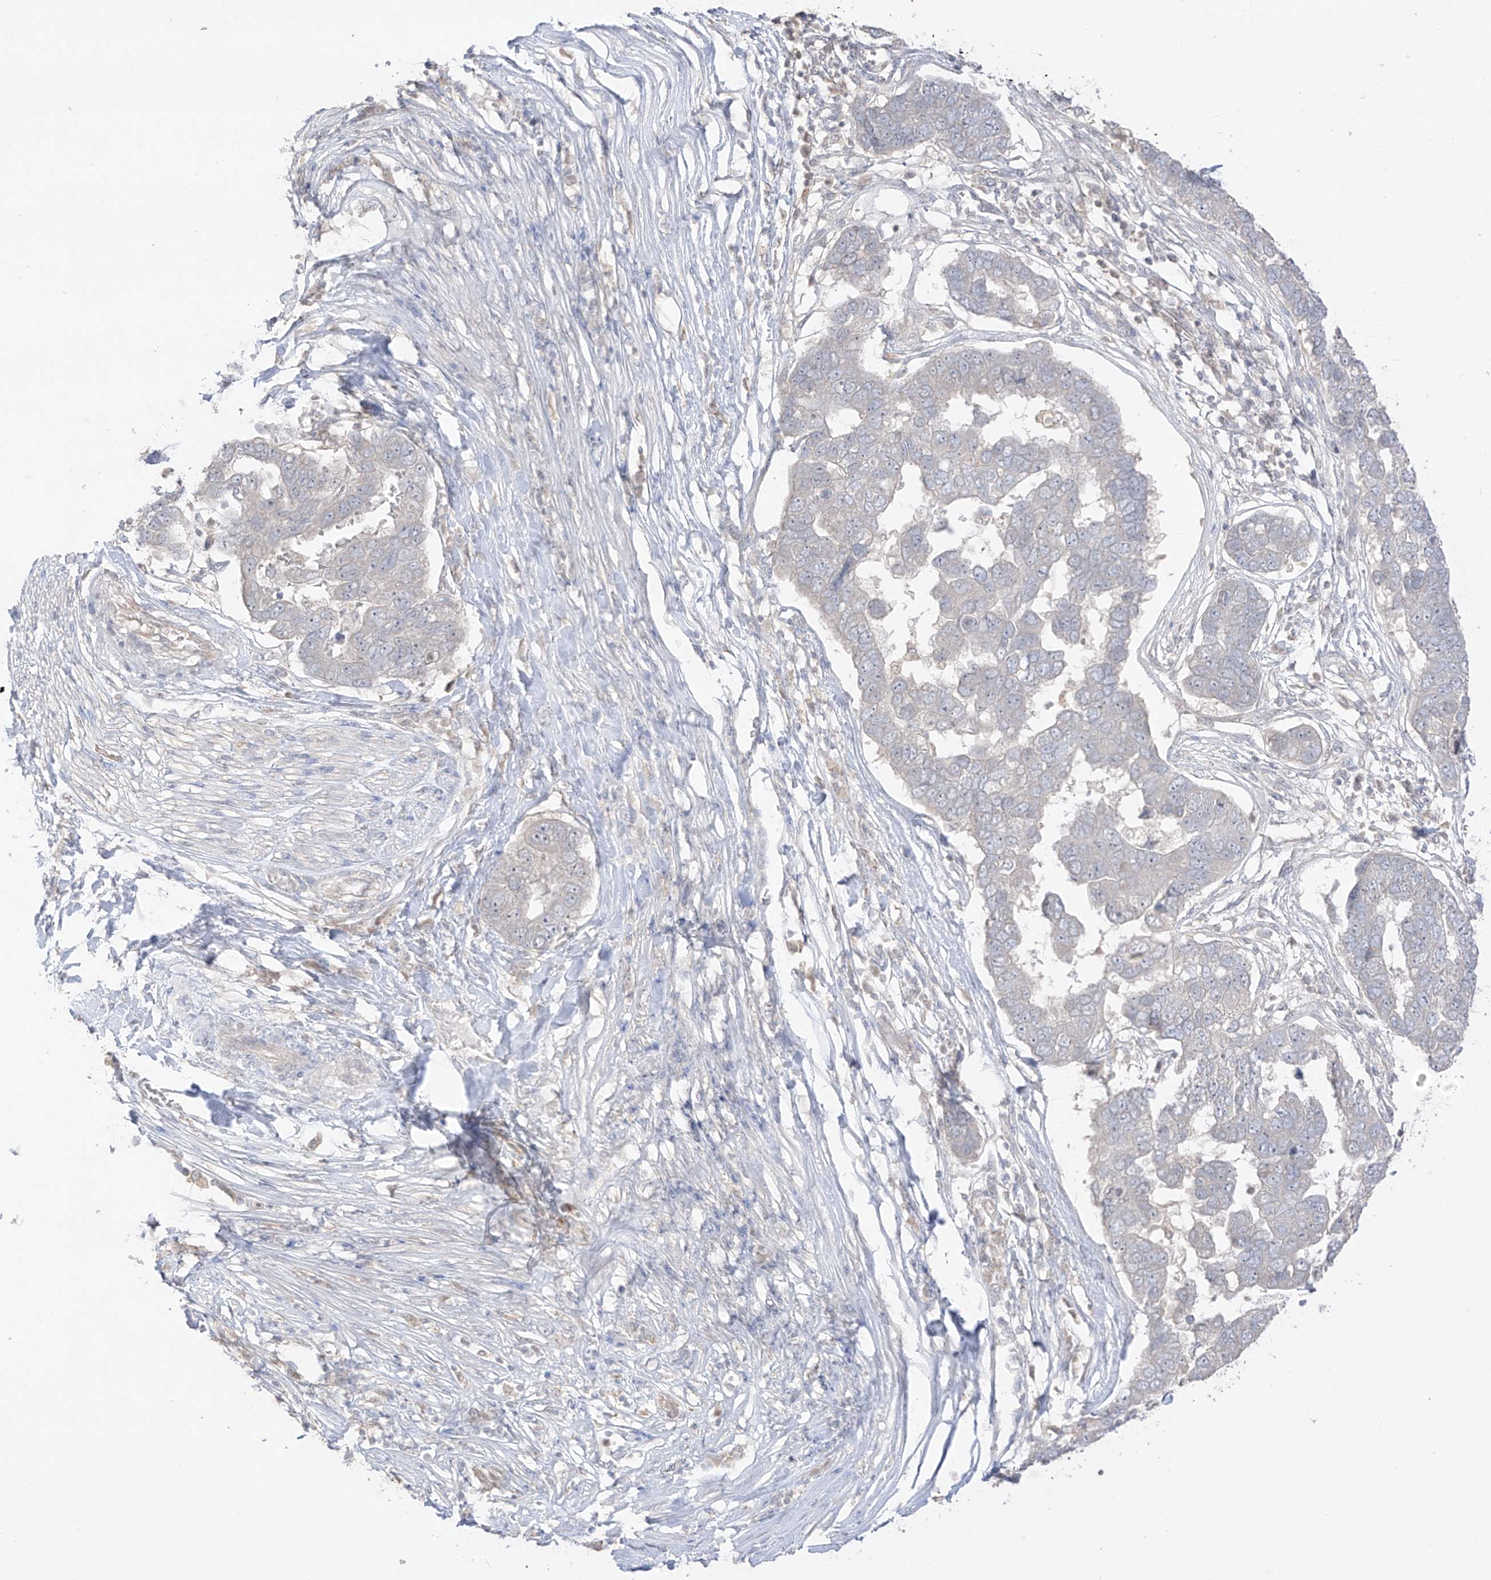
{"staining": {"intensity": "negative", "quantity": "none", "location": "none"}, "tissue": "pancreatic cancer", "cell_type": "Tumor cells", "image_type": "cancer", "snomed": [{"axis": "morphology", "description": "Adenocarcinoma, NOS"}, {"axis": "topography", "description": "Pancreas"}], "caption": "Adenocarcinoma (pancreatic) stained for a protein using IHC reveals no positivity tumor cells.", "gene": "ANGEL2", "patient": {"sex": "female", "age": 61}}